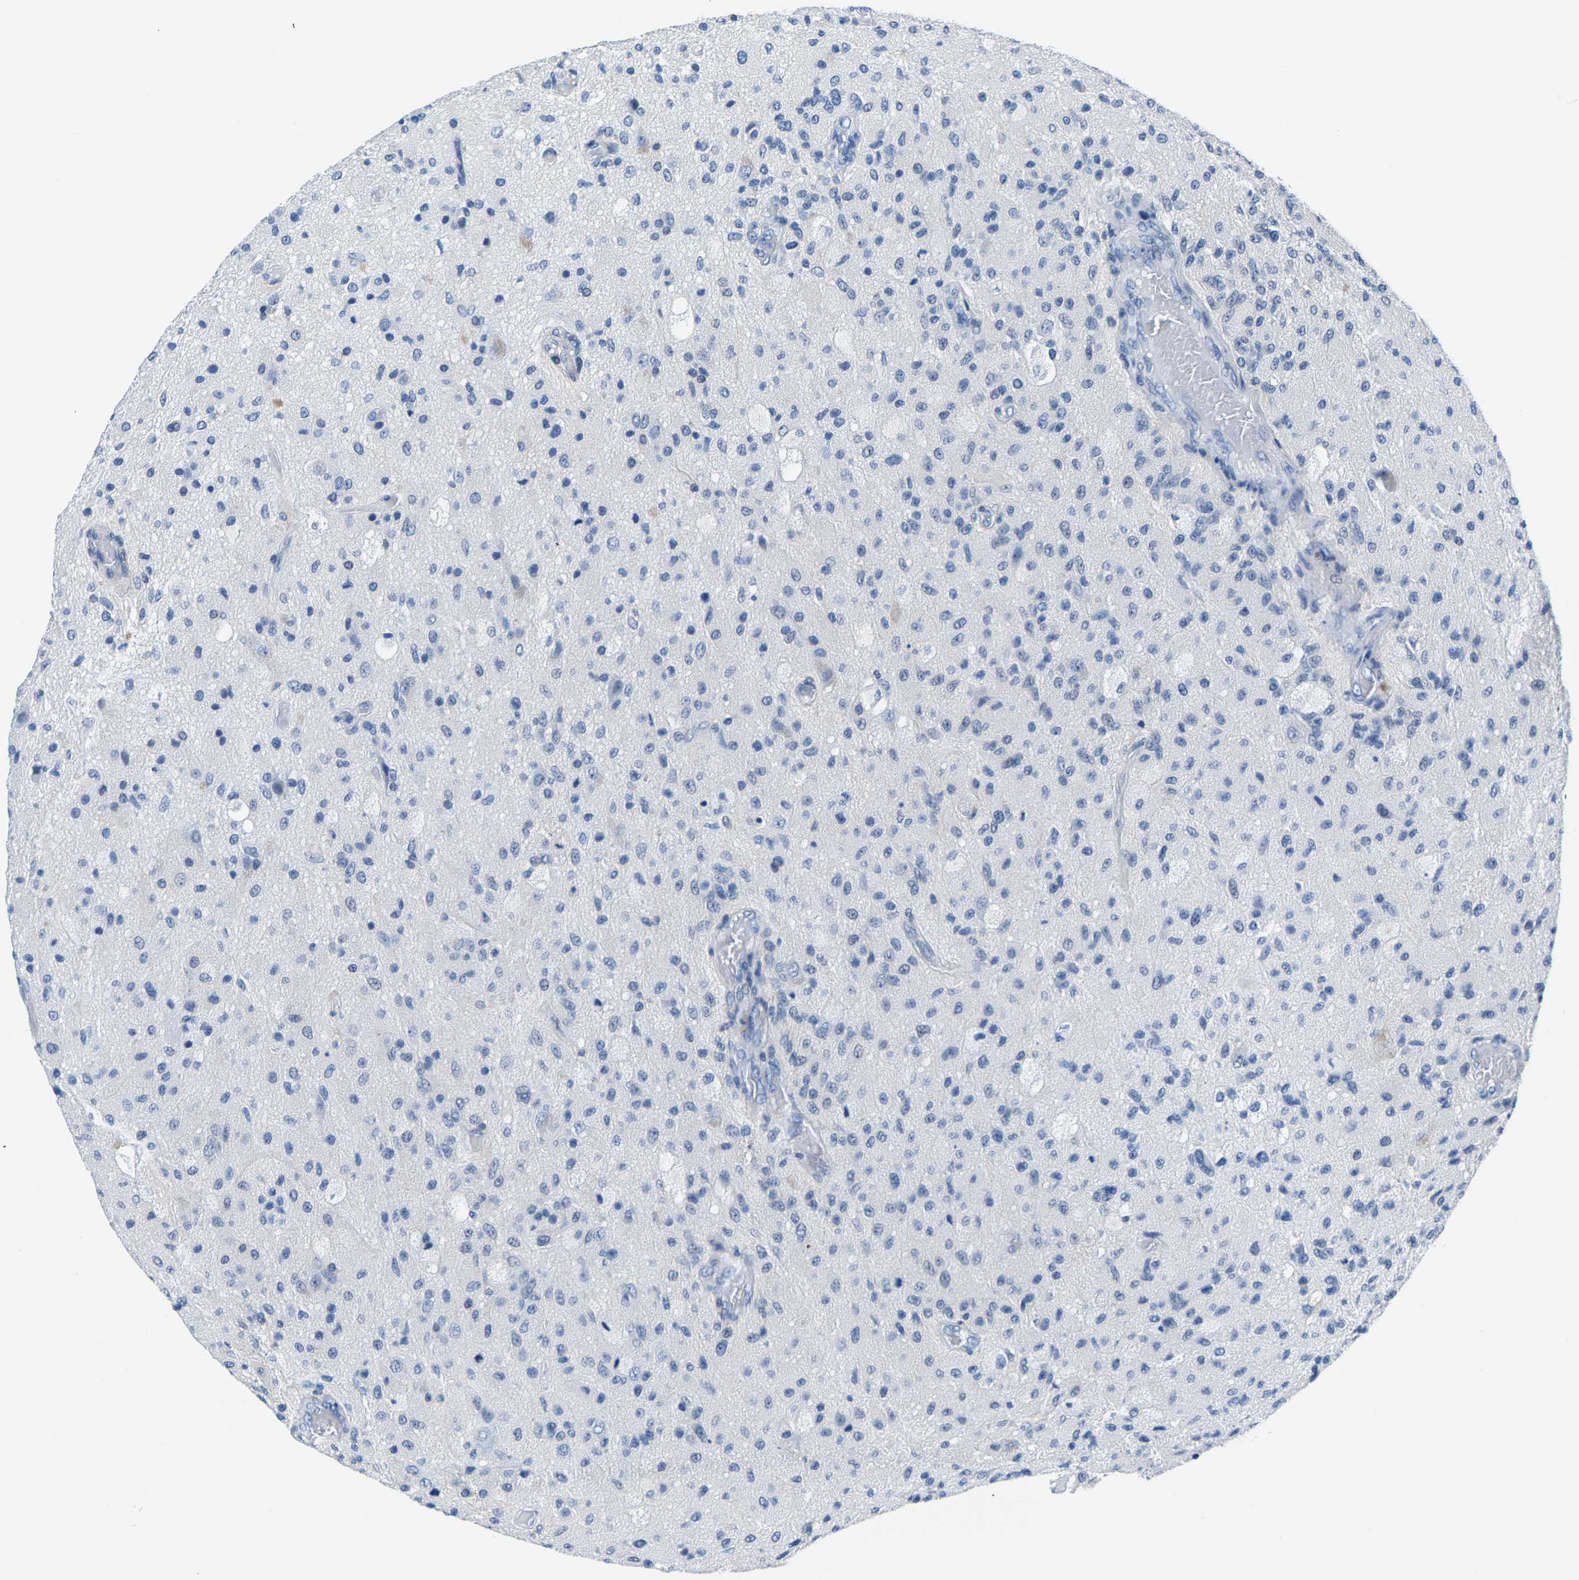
{"staining": {"intensity": "negative", "quantity": "none", "location": "none"}, "tissue": "glioma", "cell_type": "Tumor cells", "image_type": "cancer", "snomed": [{"axis": "morphology", "description": "Normal tissue, NOS"}, {"axis": "morphology", "description": "Glioma, malignant, High grade"}, {"axis": "topography", "description": "Cerebral cortex"}], "caption": "High magnification brightfield microscopy of malignant high-grade glioma stained with DAB (3,3'-diaminobenzidine) (brown) and counterstained with hematoxylin (blue): tumor cells show no significant expression.", "gene": "SSH3", "patient": {"sex": "male", "age": 77}}